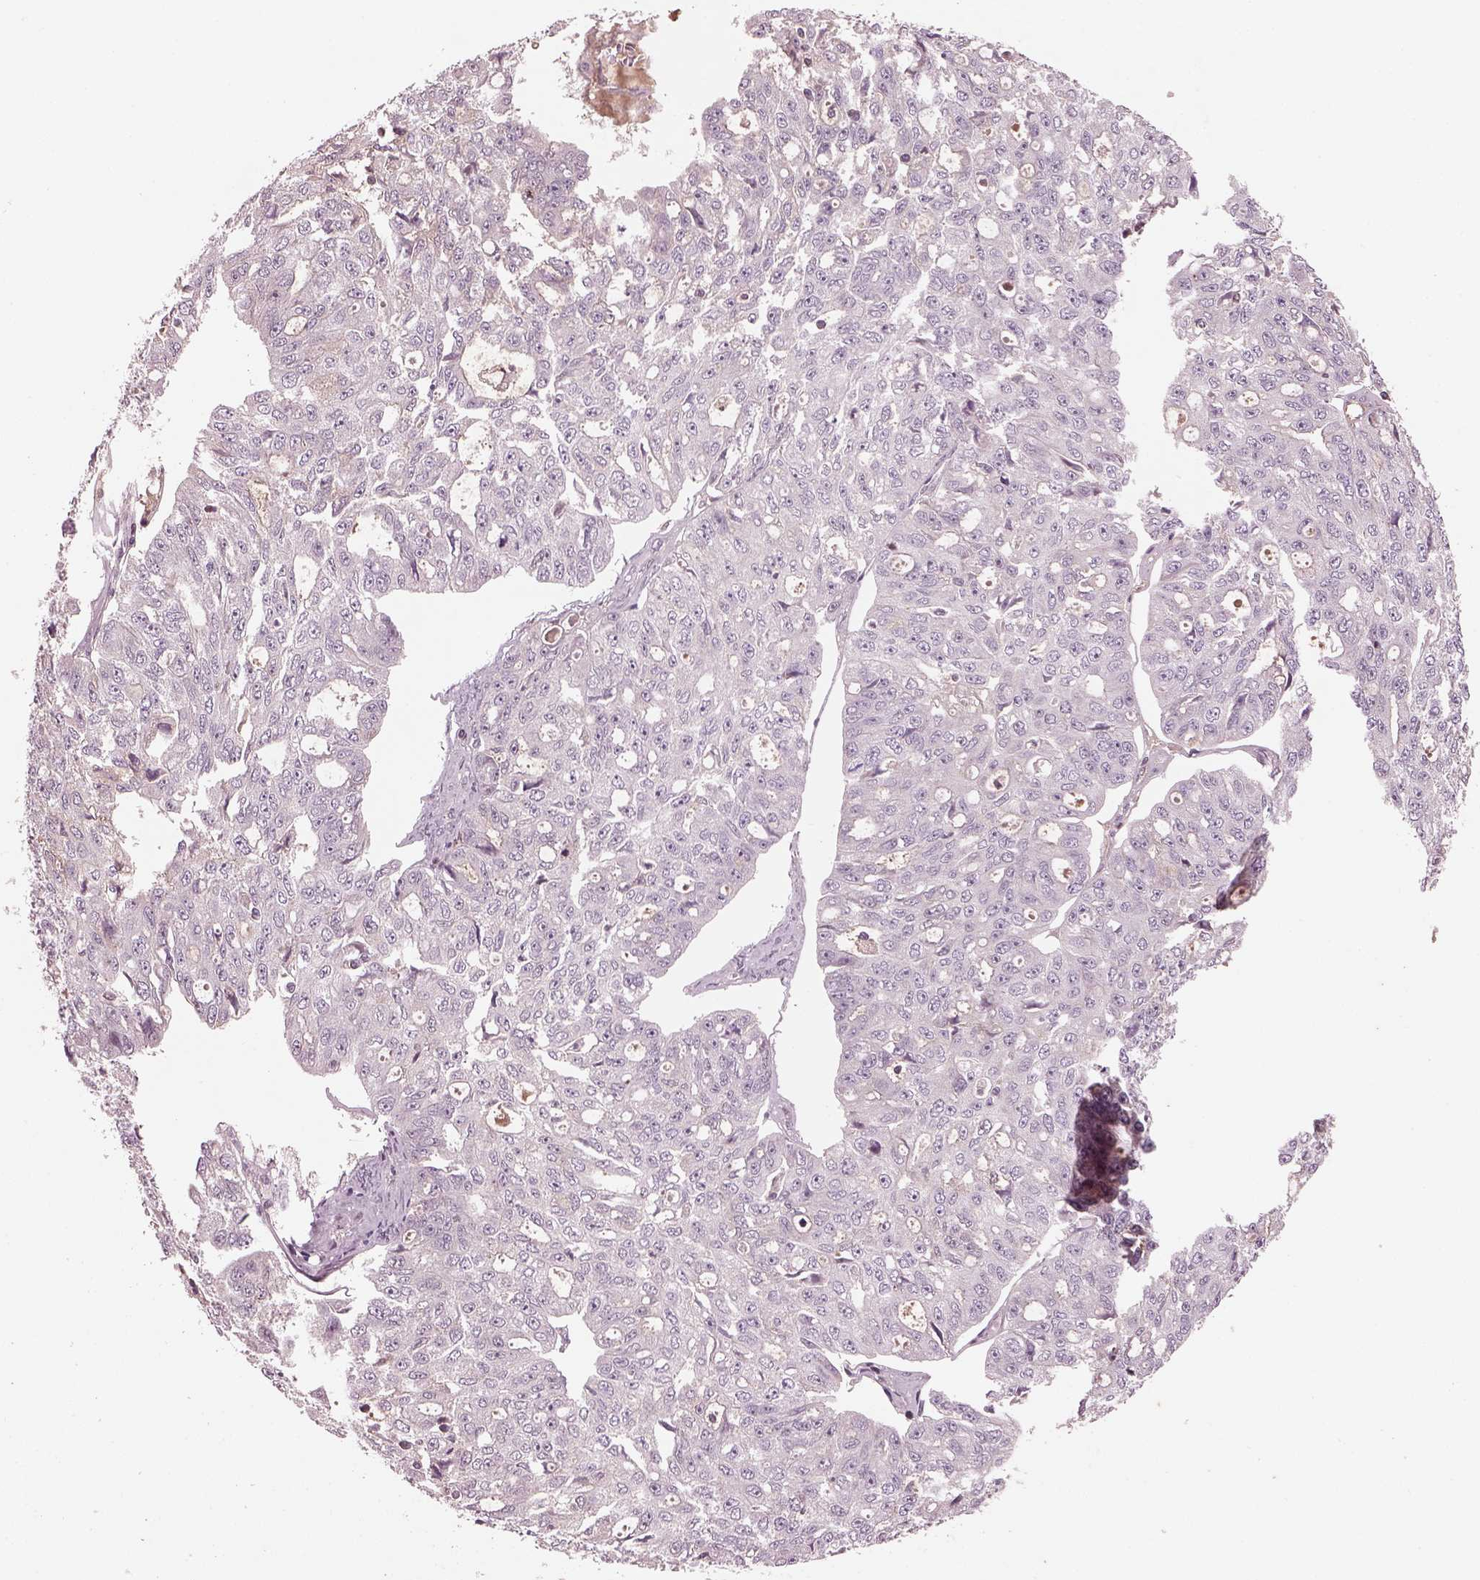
{"staining": {"intensity": "negative", "quantity": "none", "location": "none"}, "tissue": "ovarian cancer", "cell_type": "Tumor cells", "image_type": "cancer", "snomed": [{"axis": "morphology", "description": "Carcinoma, endometroid"}, {"axis": "topography", "description": "Ovary"}], "caption": "Immunohistochemistry (IHC) photomicrograph of ovarian endometroid carcinoma stained for a protein (brown), which reveals no expression in tumor cells. (DAB immunohistochemistry with hematoxylin counter stain).", "gene": "PTX4", "patient": {"sex": "female", "age": 65}}